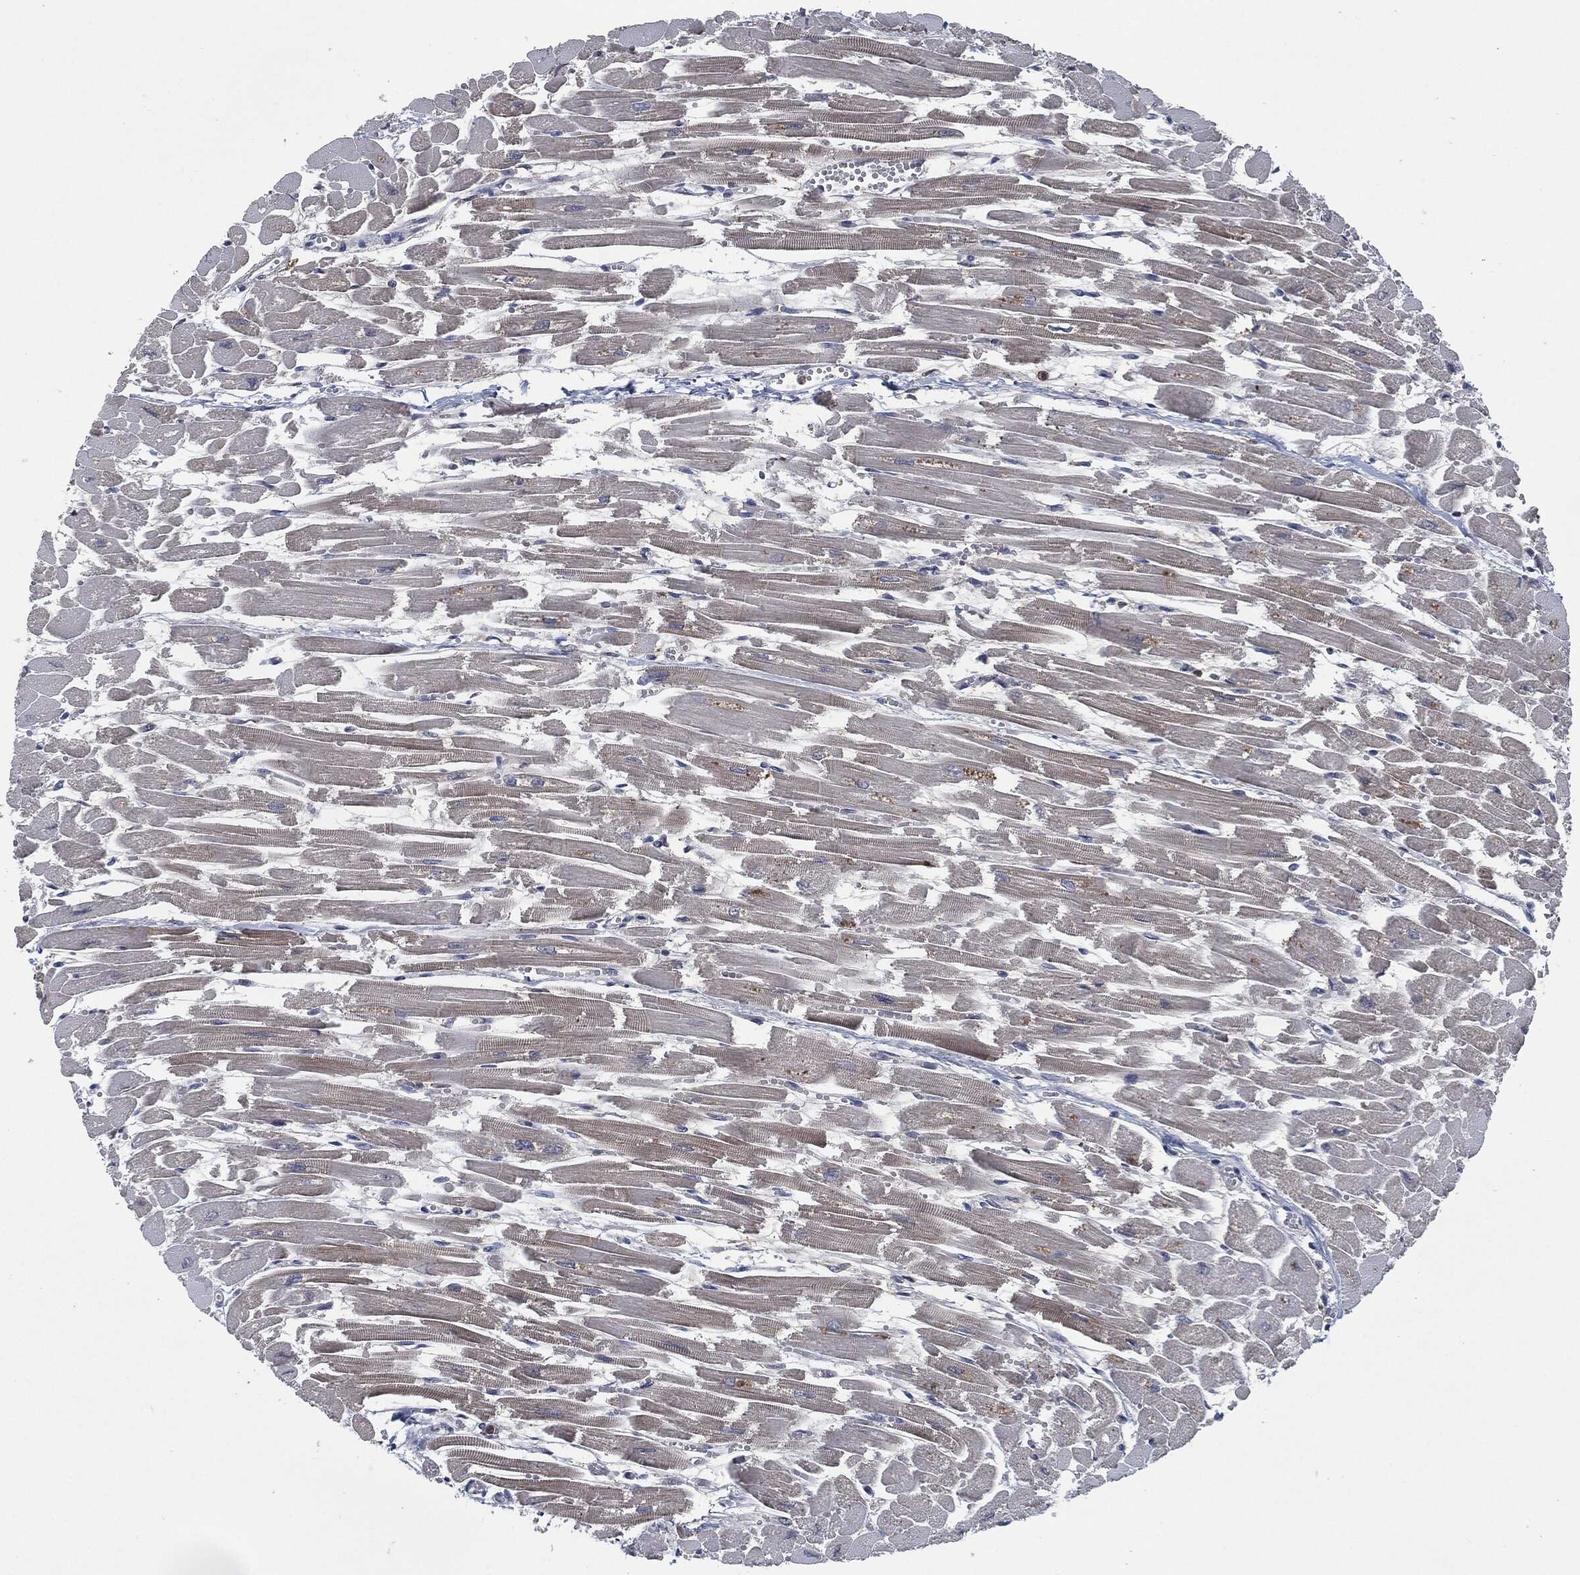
{"staining": {"intensity": "moderate", "quantity": "25%-75%", "location": "cytoplasmic/membranous"}, "tissue": "heart muscle", "cell_type": "Cardiomyocytes", "image_type": "normal", "snomed": [{"axis": "morphology", "description": "Normal tissue, NOS"}, {"axis": "topography", "description": "Heart"}], "caption": "A brown stain shows moderate cytoplasmic/membranous positivity of a protein in cardiomyocytes of unremarkable human heart muscle. The protein of interest is stained brown, and the nuclei are stained in blue (DAB (3,3'-diaminobenzidine) IHC with brightfield microscopy, high magnification).", "gene": "SVIL", "patient": {"sex": "female", "age": 52}}